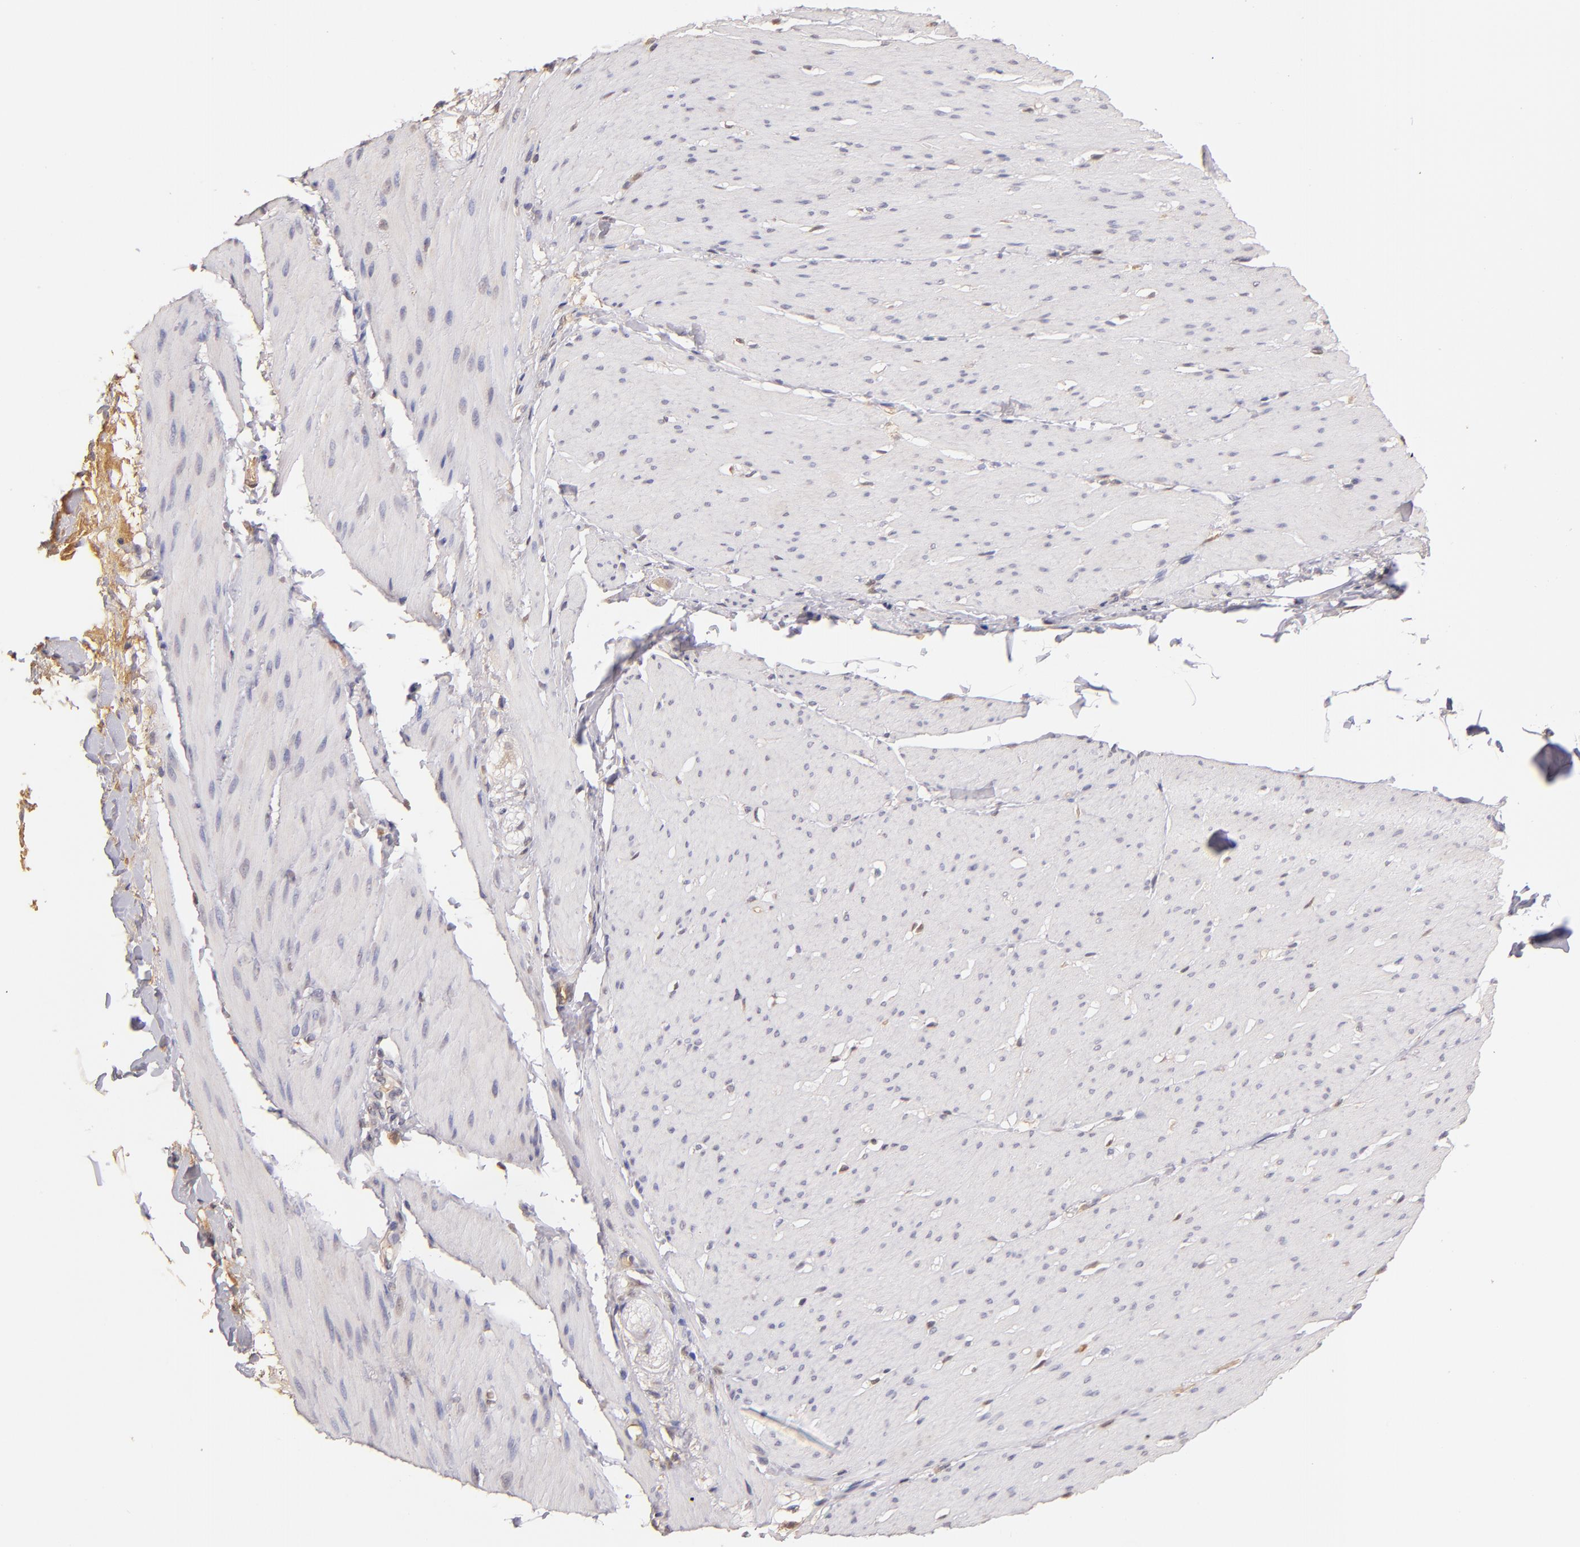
{"staining": {"intensity": "weak", "quantity": "<25%", "location": "cytoplasmic/membranous"}, "tissue": "smooth muscle", "cell_type": "Smooth muscle cells", "image_type": "normal", "snomed": [{"axis": "morphology", "description": "Normal tissue, NOS"}, {"axis": "topography", "description": "Smooth muscle"}, {"axis": "topography", "description": "Colon"}], "caption": "Immunohistochemical staining of unremarkable human smooth muscle shows no significant positivity in smooth muscle cells.", "gene": "SERPINC1", "patient": {"sex": "male", "age": 67}}